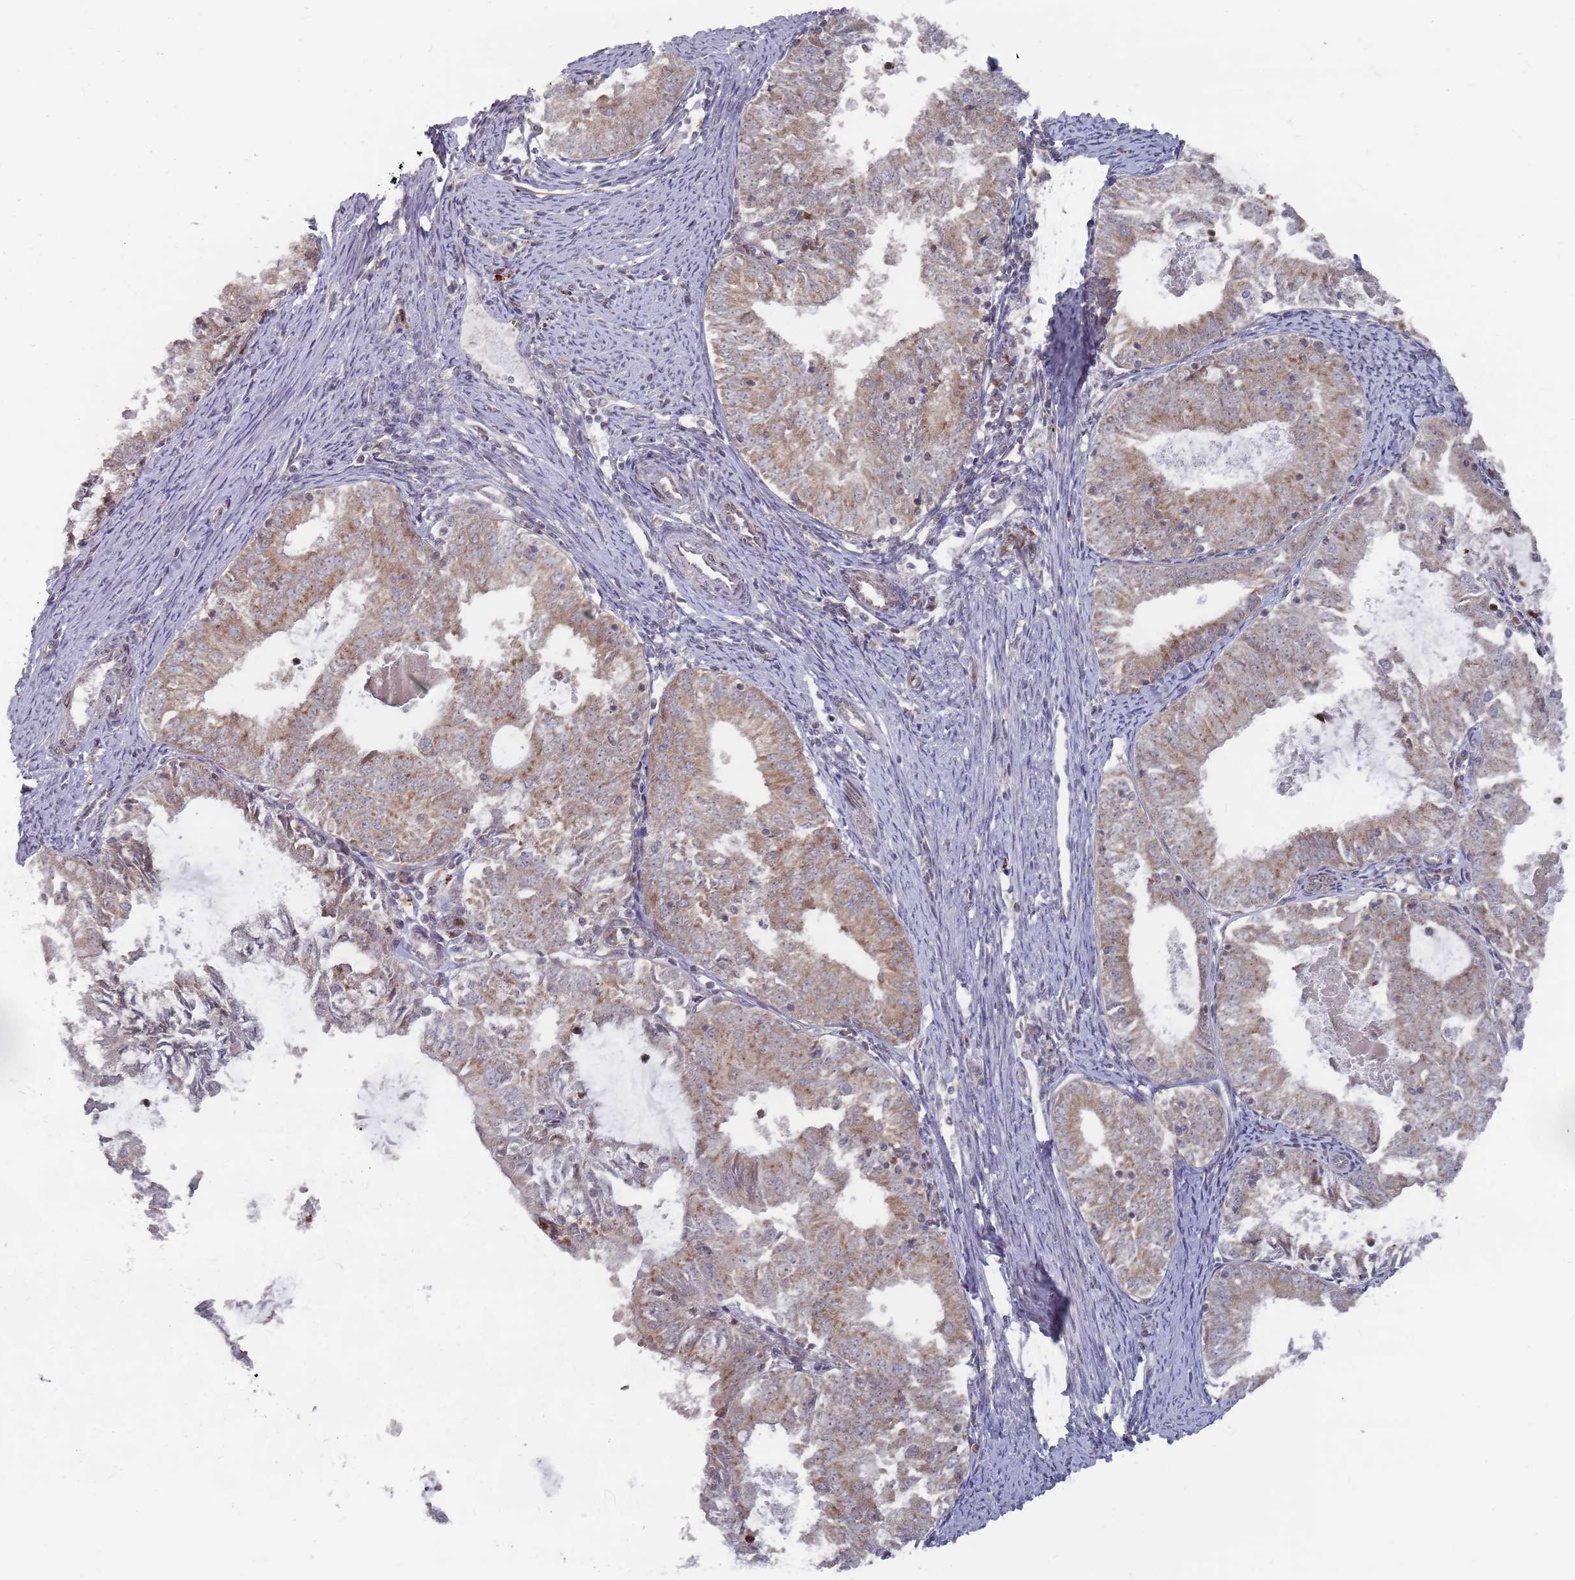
{"staining": {"intensity": "moderate", "quantity": ">75%", "location": "cytoplasmic/membranous"}, "tissue": "endometrial cancer", "cell_type": "Tumor cells", "image_type": "cancer", "snomed": [{"axis": "morphology", "description": "Adenocarcinoma, NOS"}, {"axis": "topography", "description": "Endometrium"}], "caption": "The immunohistochemical stain labels moderate cytoplasmic/membranous staining in tumor cells of adenocarcinoma (endometrial) tissue.", "gene": "FMO4", "patient": {"sex": "female", "age": 57}}